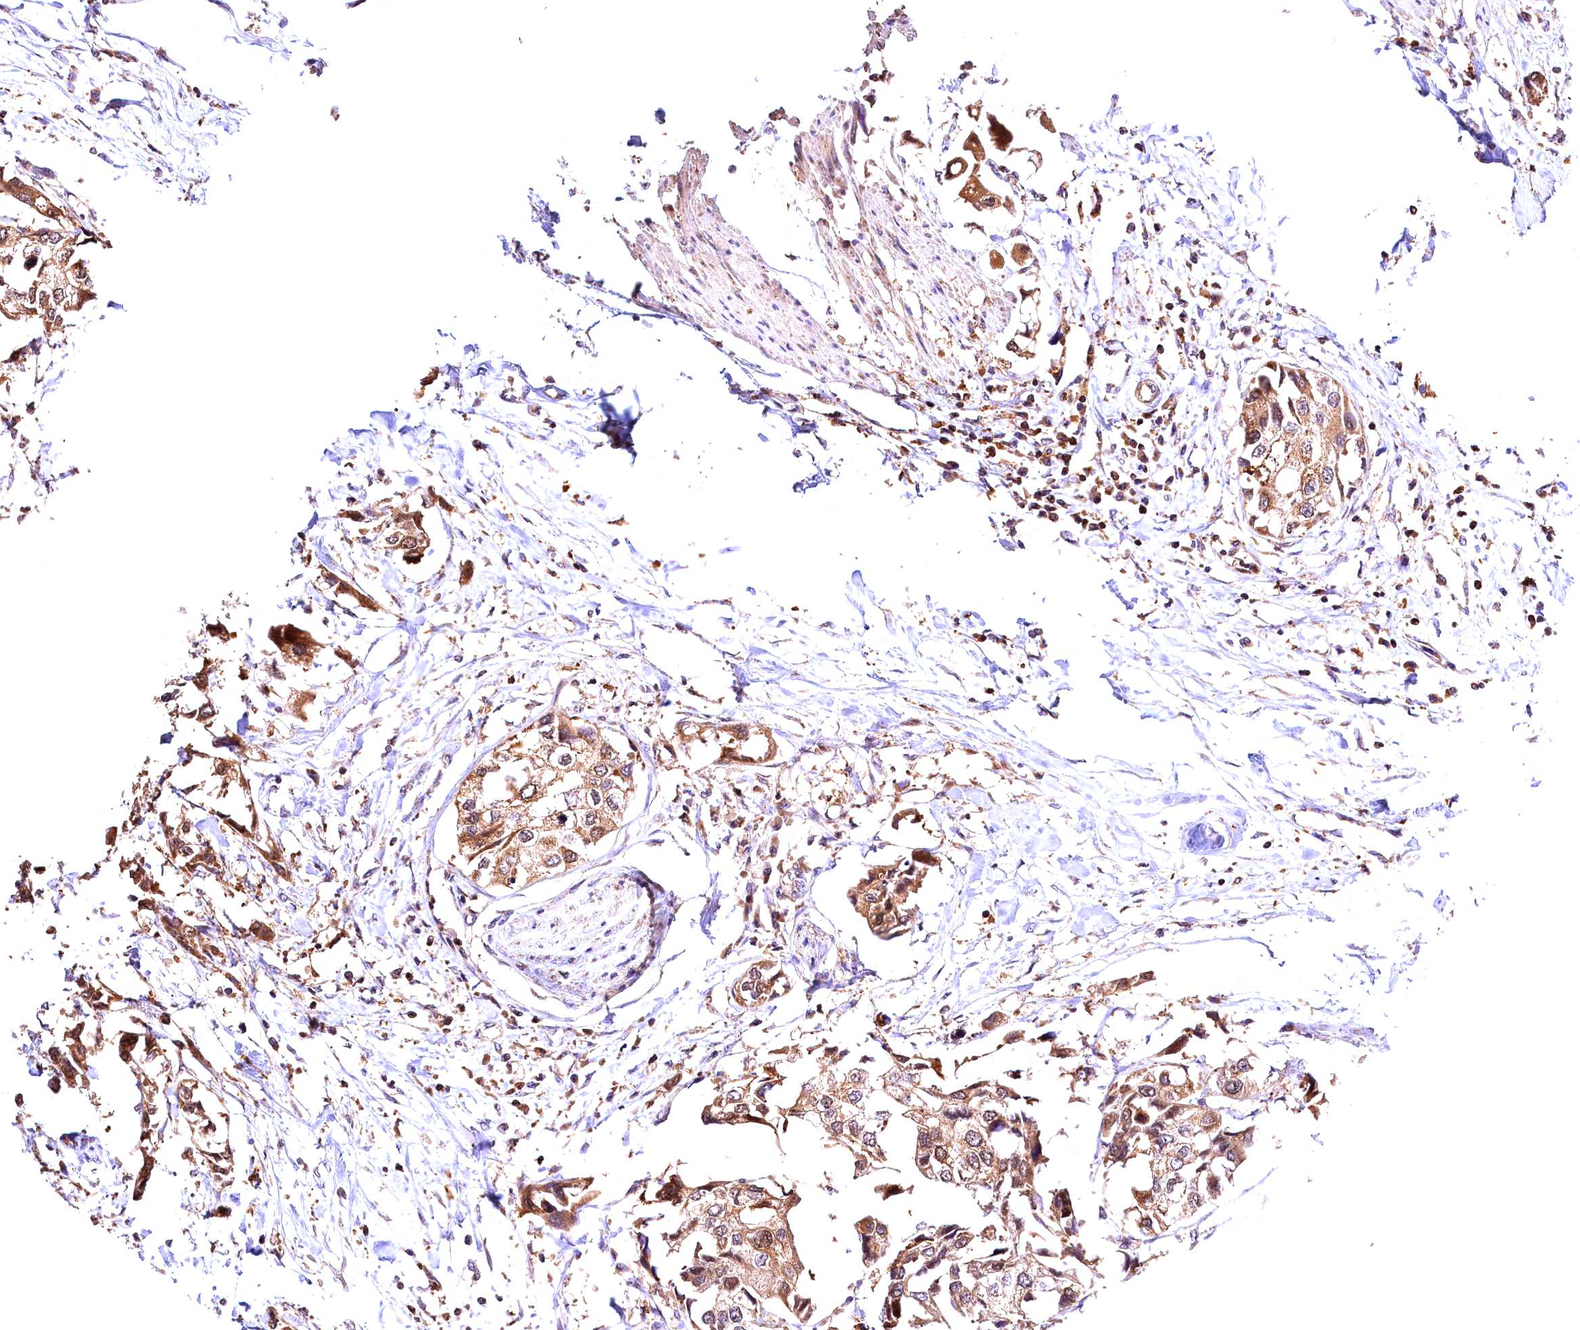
{"staining": {"intensity": "moderate", "quantity": "25%-75%", "location": "cytoplasmic/membranous"}, "tissue": "urothelial cancer", "cell_type": "Tumor cells", "image_type": "cancer", "snomed": [{"axis": "morphology", "description": "Urothelial carcinoma, High grade"}, {"axis": "topography", "description": "Urinary bladder"}], "caption": "Protein expression analysis of human urothelial cancer reveals moderate cytoplasmic/membranous expression in approximately 25%-75% of tumor cells.", "gene": "KPTN", "patient": {"sex": "male", "age": 64}}